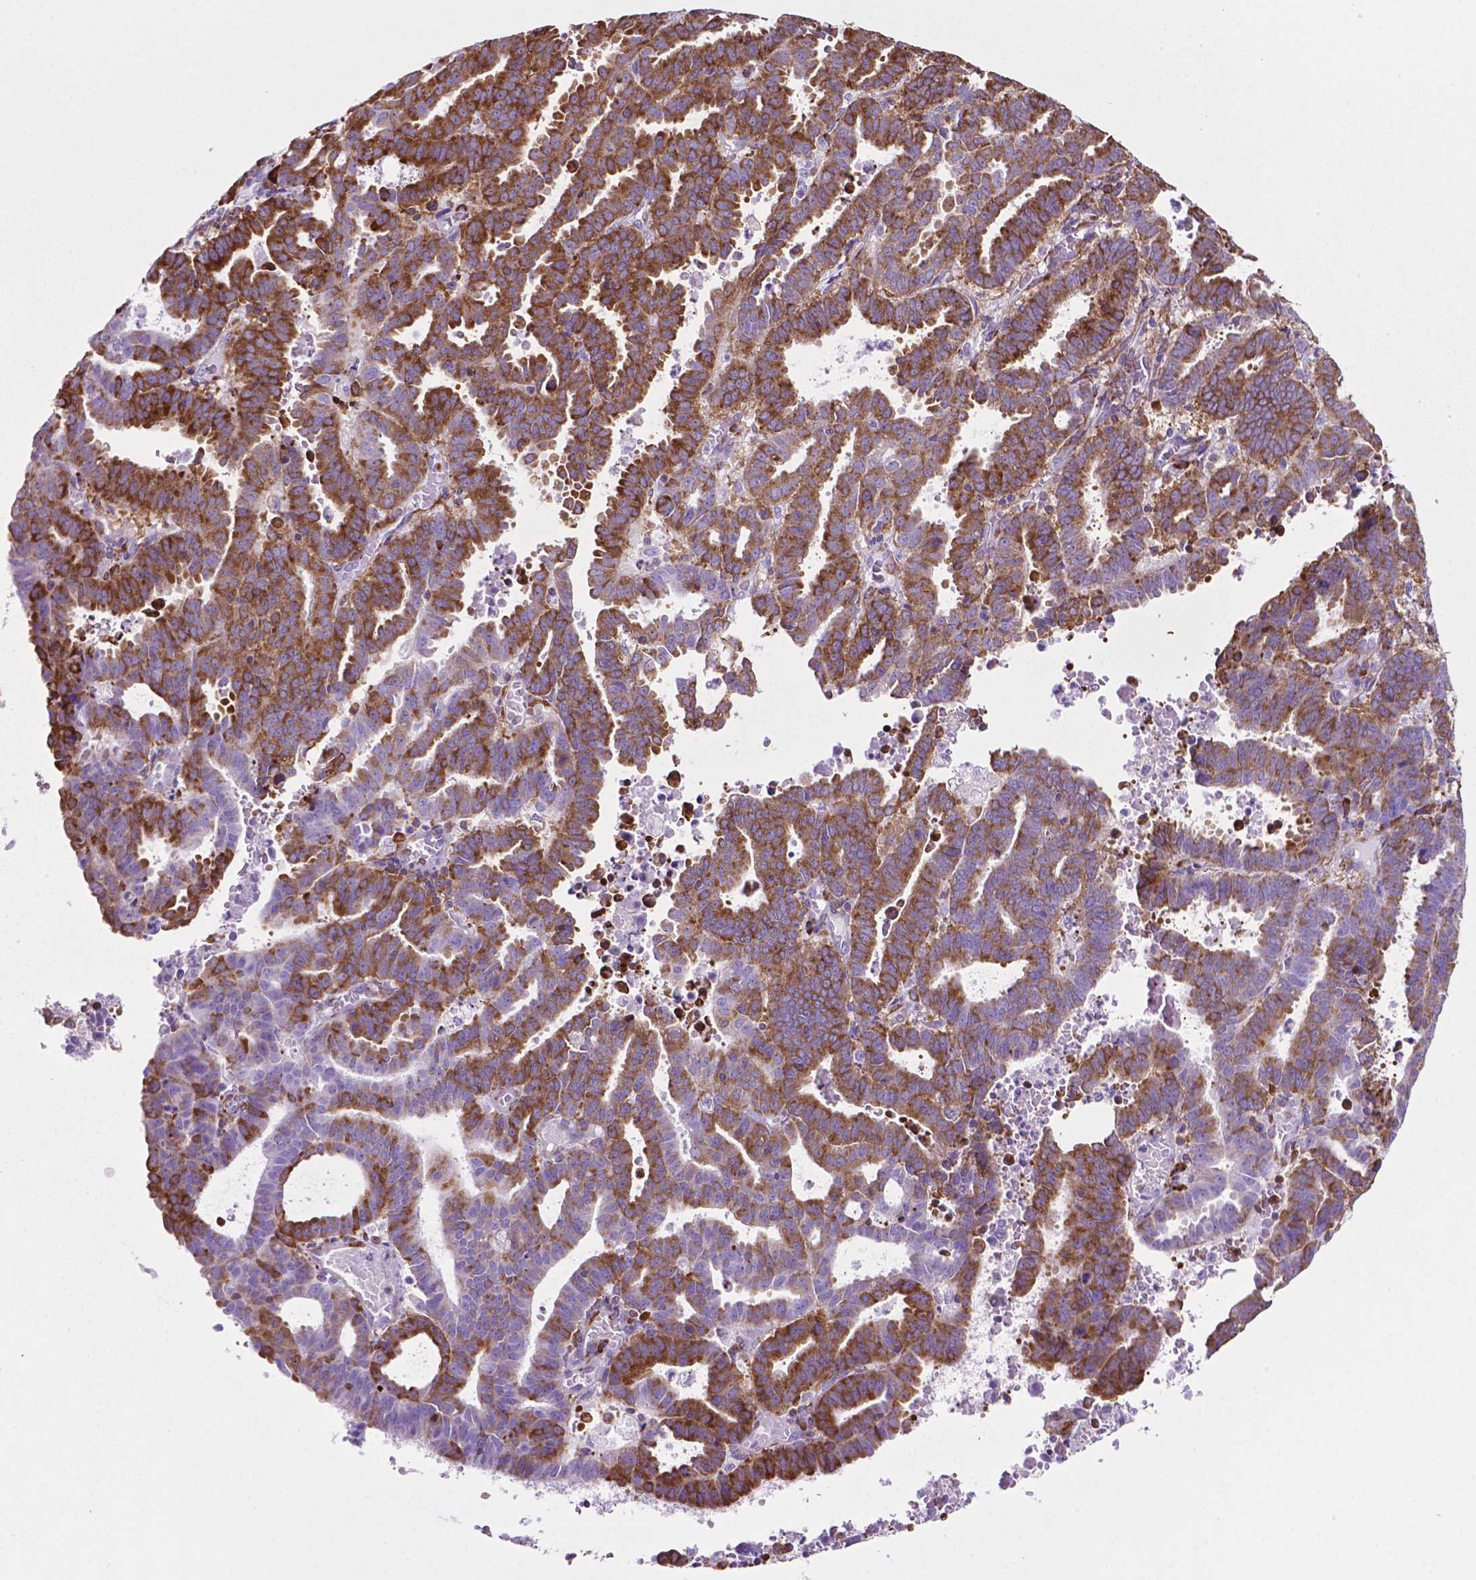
{"staining": {"intensity": "strong", "quantity": ">75%", "location": "cytoplasmic/membranous"}, "tissue": "endometrial cancer", "cell_type": "Tumor cells", "image_type": "cancer", "snomed": [{"axis": "morphology", "description": "Adenocarcinoma, NOS"}, {"axis": "topography", "description": "Uterus"}], "caption": "Immunohistochemistry (IHC) of human endometrial cancer shows high levels of strong cytoplasmic/membranous expression in approximately >75% of tumor cells. Nuclei are stained in blue.", "gene": "RPL29", "patient": {"sex": "female", "age": 83}}